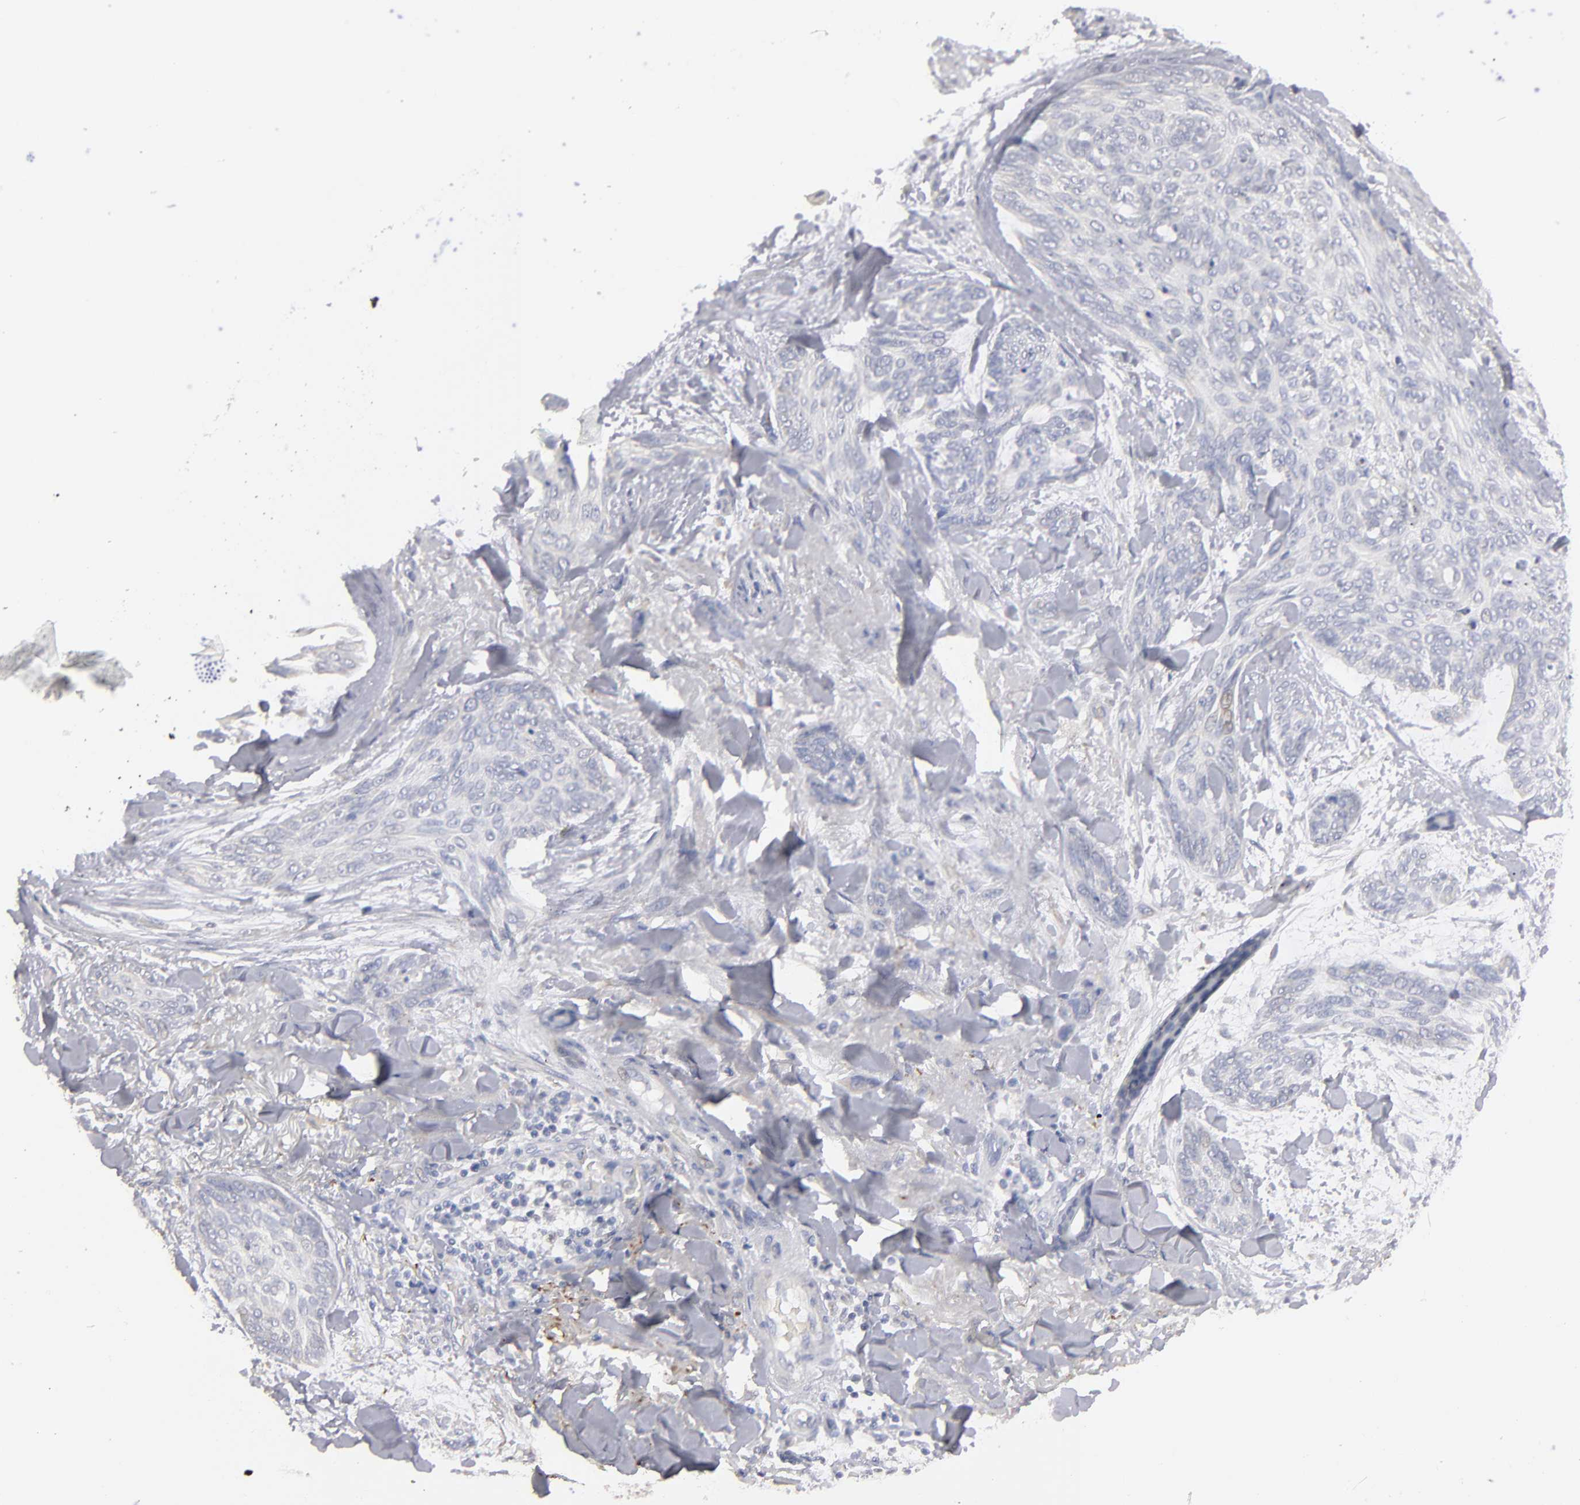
{"staining": {"intensity": "negative", "quantity": "none", "location": "none"}, "tissue": "skin cancer", "cell_type": "Tumor cells", "image_type": "cancer", "snomed": [{"axis": "morphology", "description": "Normal tissue, NOS"}, {"axis": "morphology", "description": "Basal cell carcinoma"}, {"axis": "topography", "description": "Skin"}], "caption": "This image is of basal cell carcinoma (skin) stained with immunohistochemistry to label a protein in brown with the nuclei are counter-stained blue. There is no staining in tumor cells.", "gene": "CCDC80", "patient": {"sex": "female", "age": 71}}